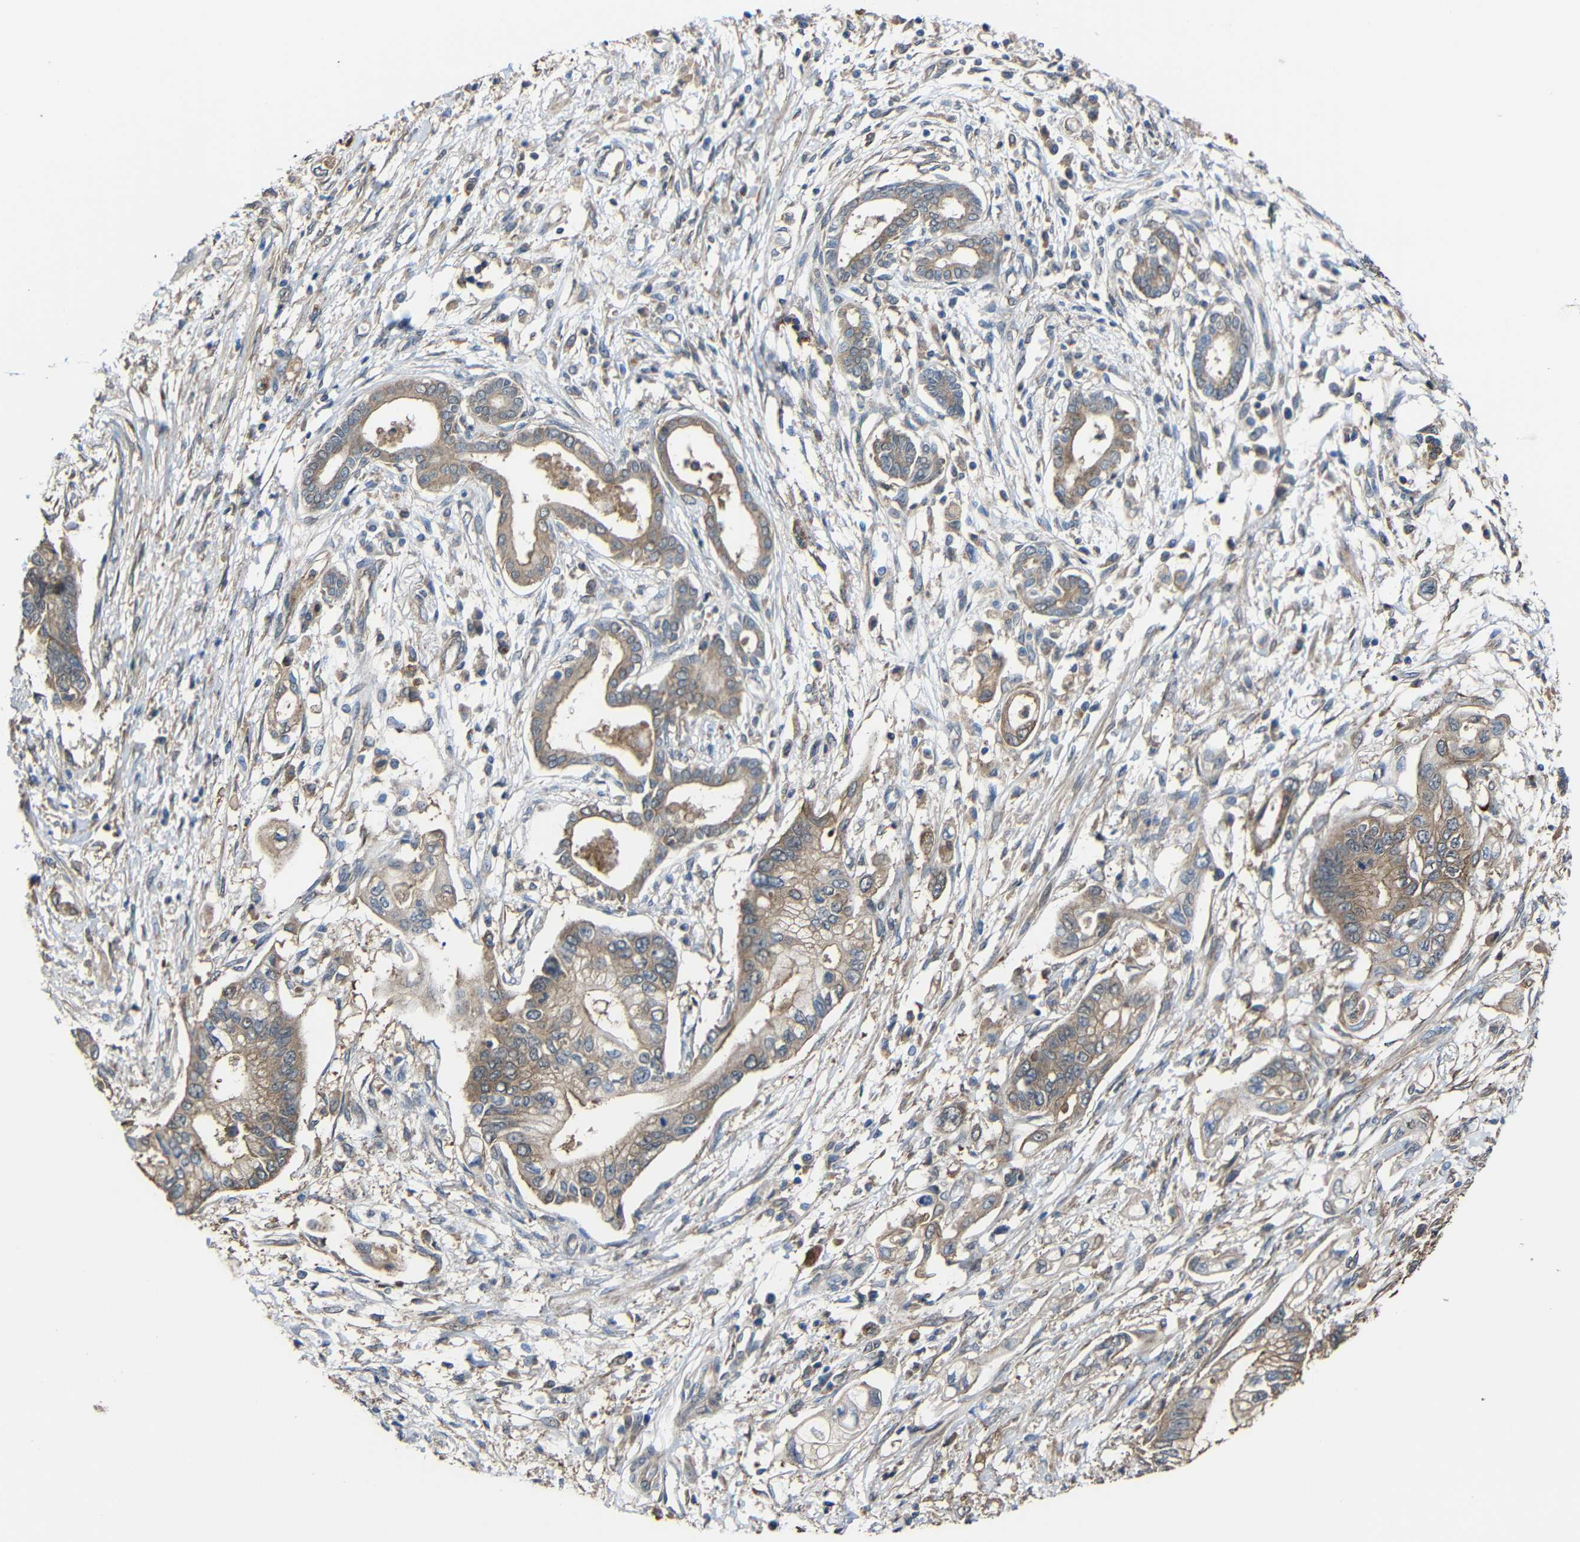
{"staining": {"intensity": "moderate", "quantity": ">75%", "location": "cytoplasmic/membranous"}, "tissue": "pancreatic cancer", "cell_type": "Tumor cells", "image_type": "cancer", "snomed": [{"axis": "morphology", "description": "Adenocarcinoma, NOS"}, {"axis": "topography", "description": "Pancreas"}], "caption": "A brown stain shows moderate cytoplasmic/membranous staining of a protein in pancreatic adenocarcinoma tumor cells. (DAB (3,3'-diaminobenzidine) IHC with brightfield microscopy, high magnification).", "gene": "CHST9", "patient": {"sex": "male", "age": 56}}